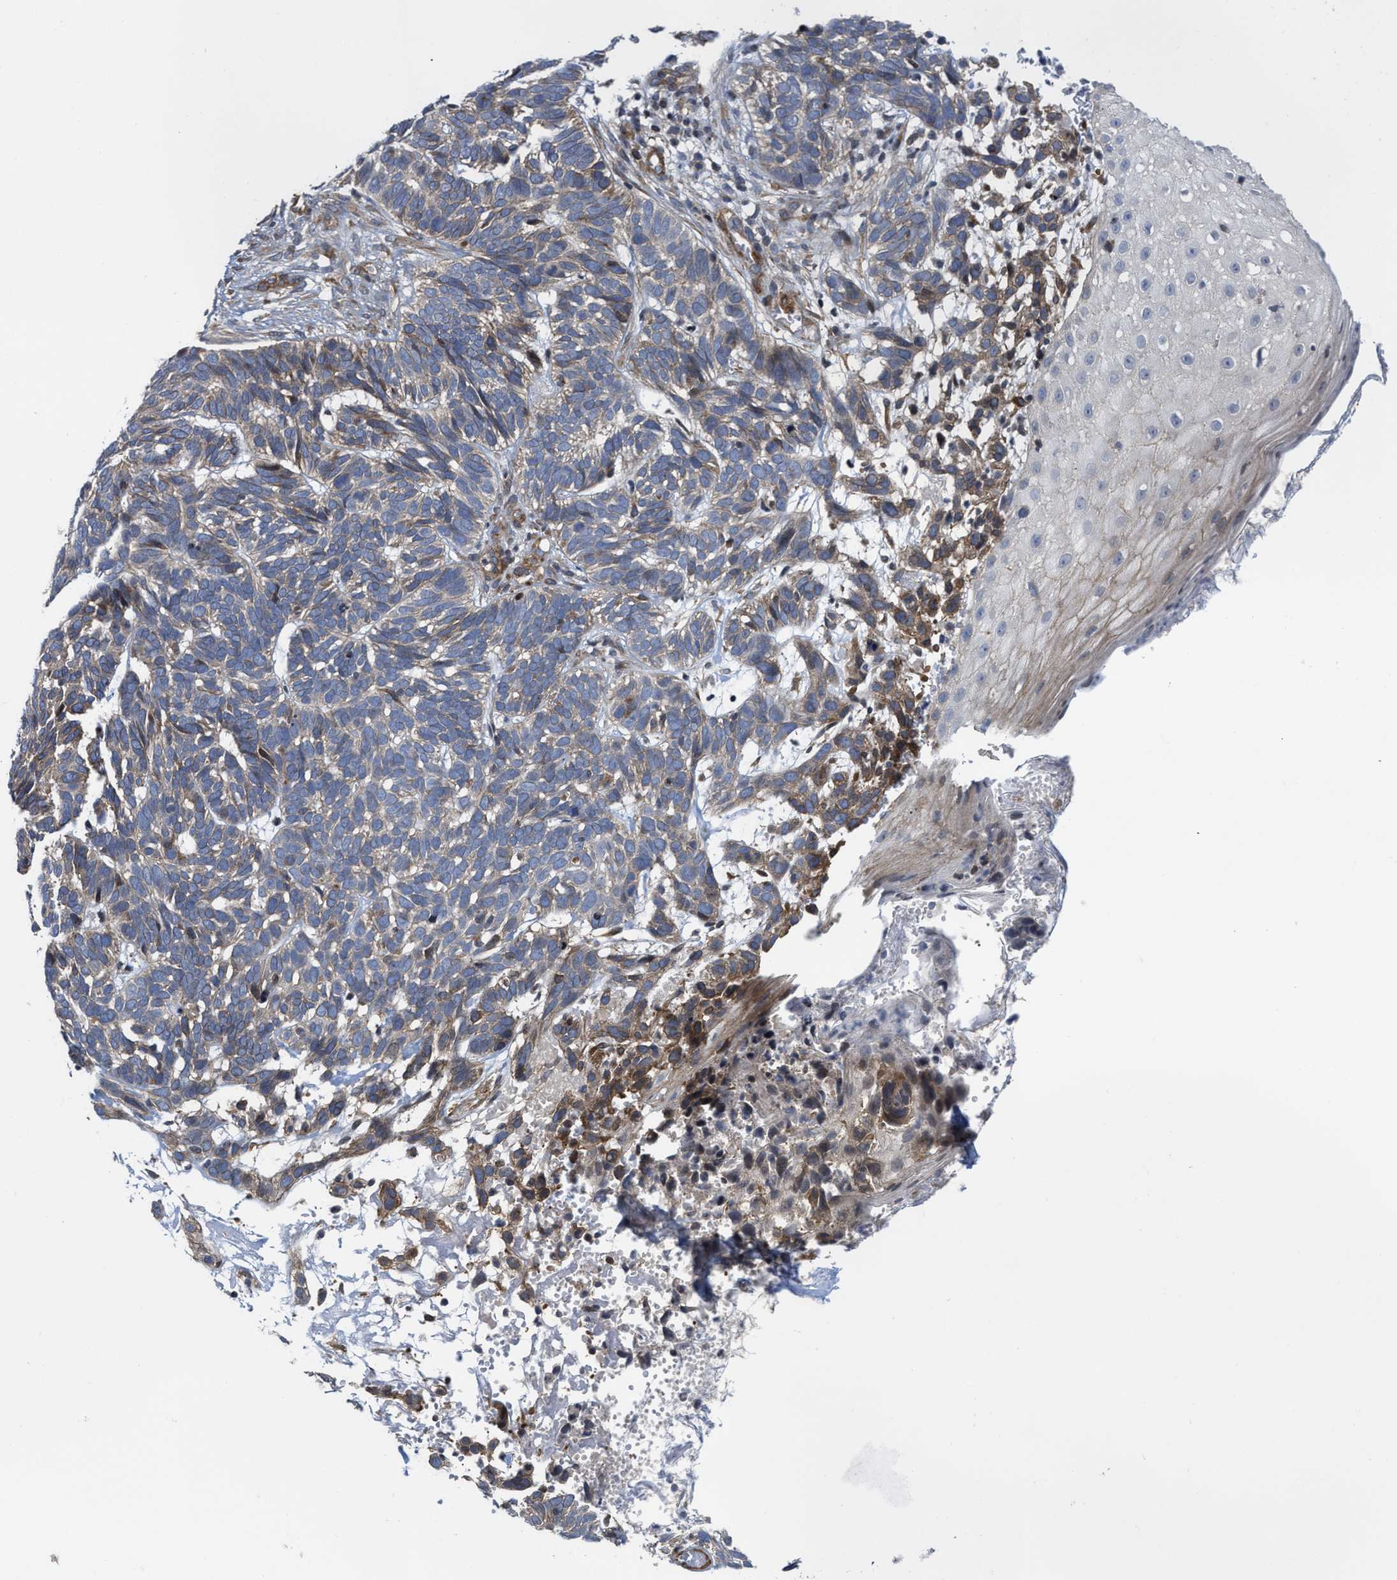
{"staining": {"intensity": "weak", "quantity": "<25%", "location": "cytoplasmic/membranous"}, "tissue": "skin cancer", "cell_type": "Tumor cells", "image_type": "cancer", "snomed": [{"axis": "morphology", "description": "Basal cell carcinoma"}, {"axis": "topography", "description": "Skin"}], "caption": "This is an IHC image of skin basal cell carcinoma. There is no positivity in tumor cells.", "gene": "TGFB1I1", "patient": {"sex": "male", "age": 87}}